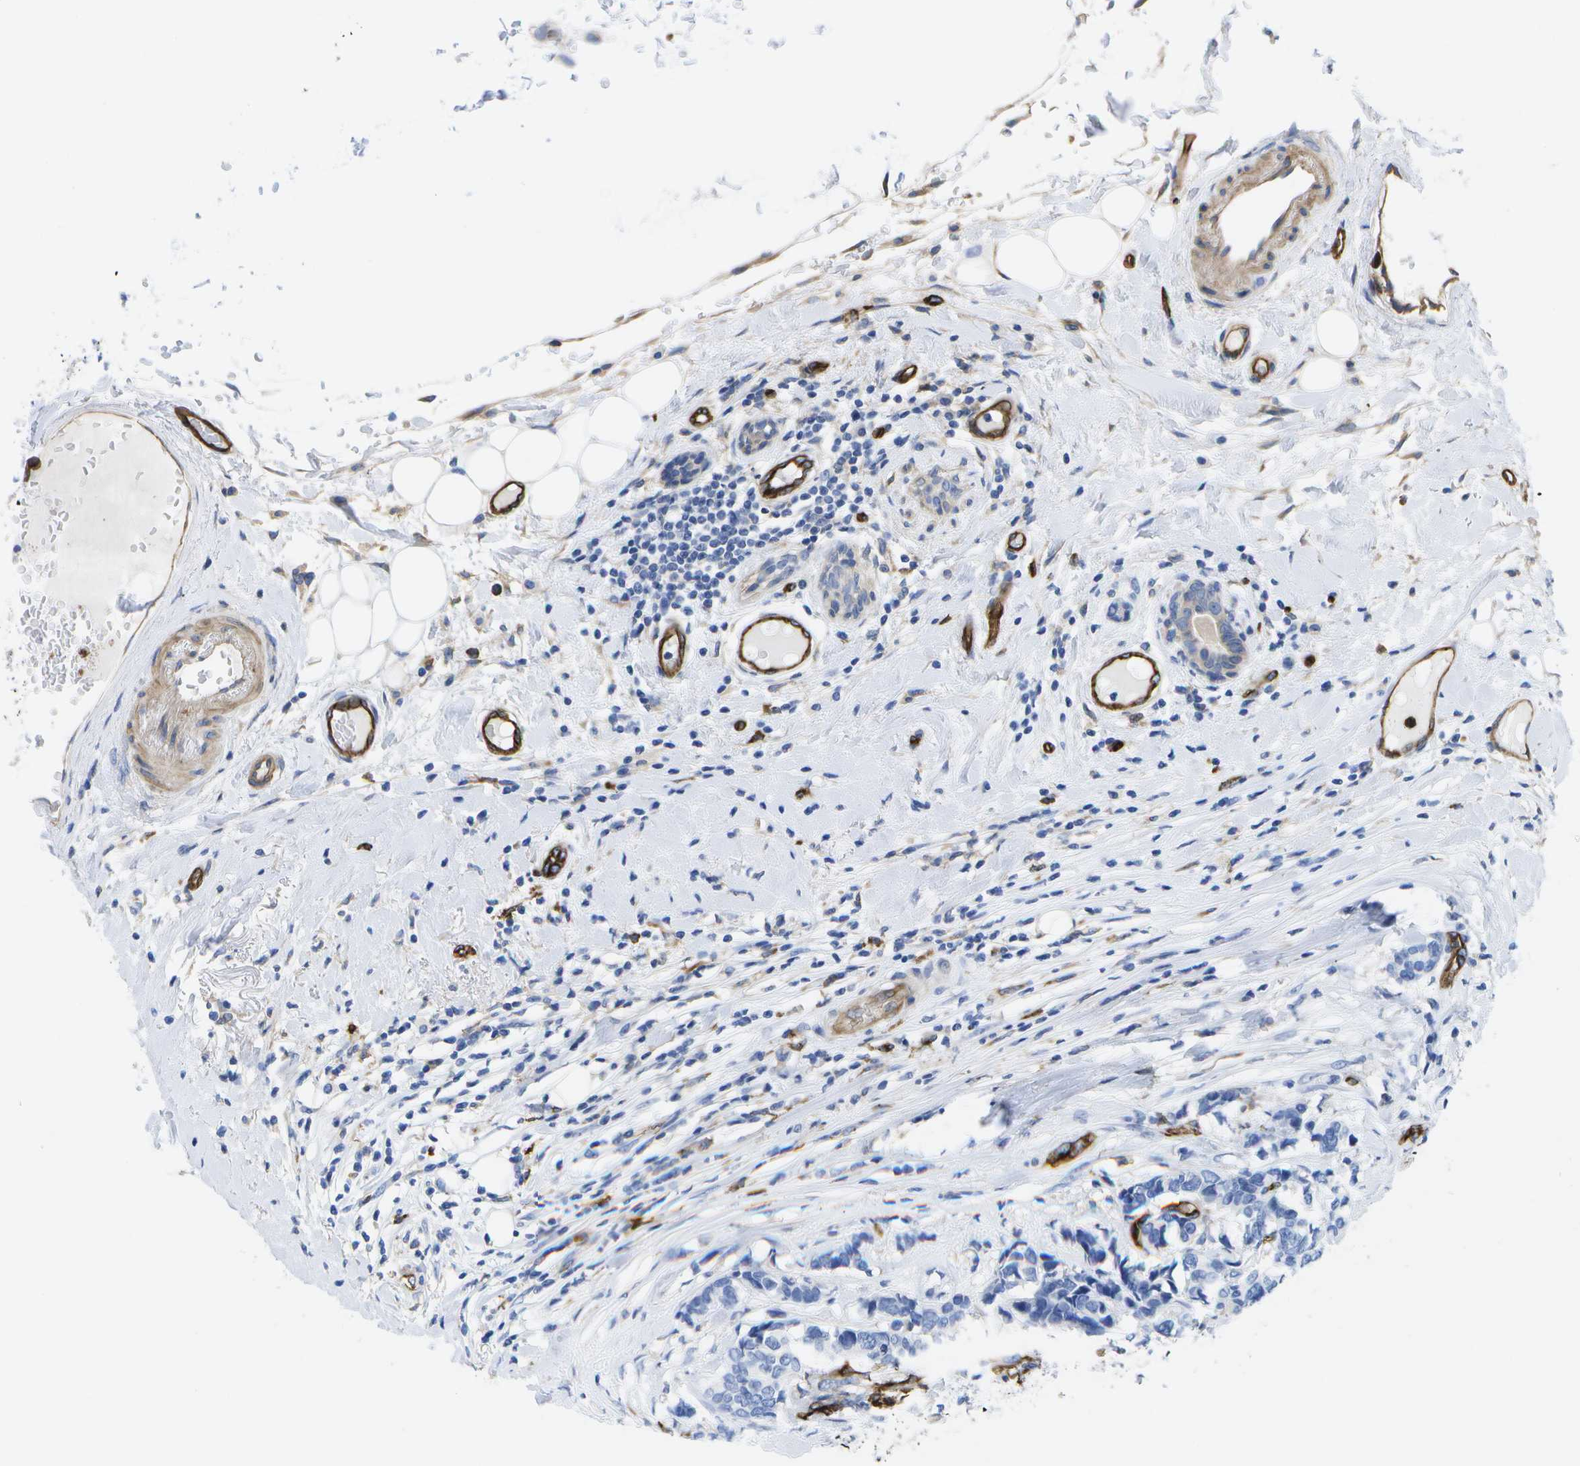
{"staining": {"intensity": "negative", "quantity": "none", "location": "none"}, "tissue": "breast cancer", "cell_type": "Tumor cells", "image_type": "cancer", "snomed": [{"axis": "morphology", "description": "Duct carcinoma"}, {"axis": "topography", "description": "Breast"}], "caption": "High magnification brightfield microscopy of breast cancer stained with DAB (brown) and counterstained with hematoxylin (blue): tumor cells show no significant expression. The staining was performed using DAB (3,3'-diaminobenzidine) to visualize the protein expression in brown, while the nuclei were stained in blue with hematoxylin (Magnification: 20x).", "gene": "DYSF", "patient": {"sex": "female", "age": 87}}